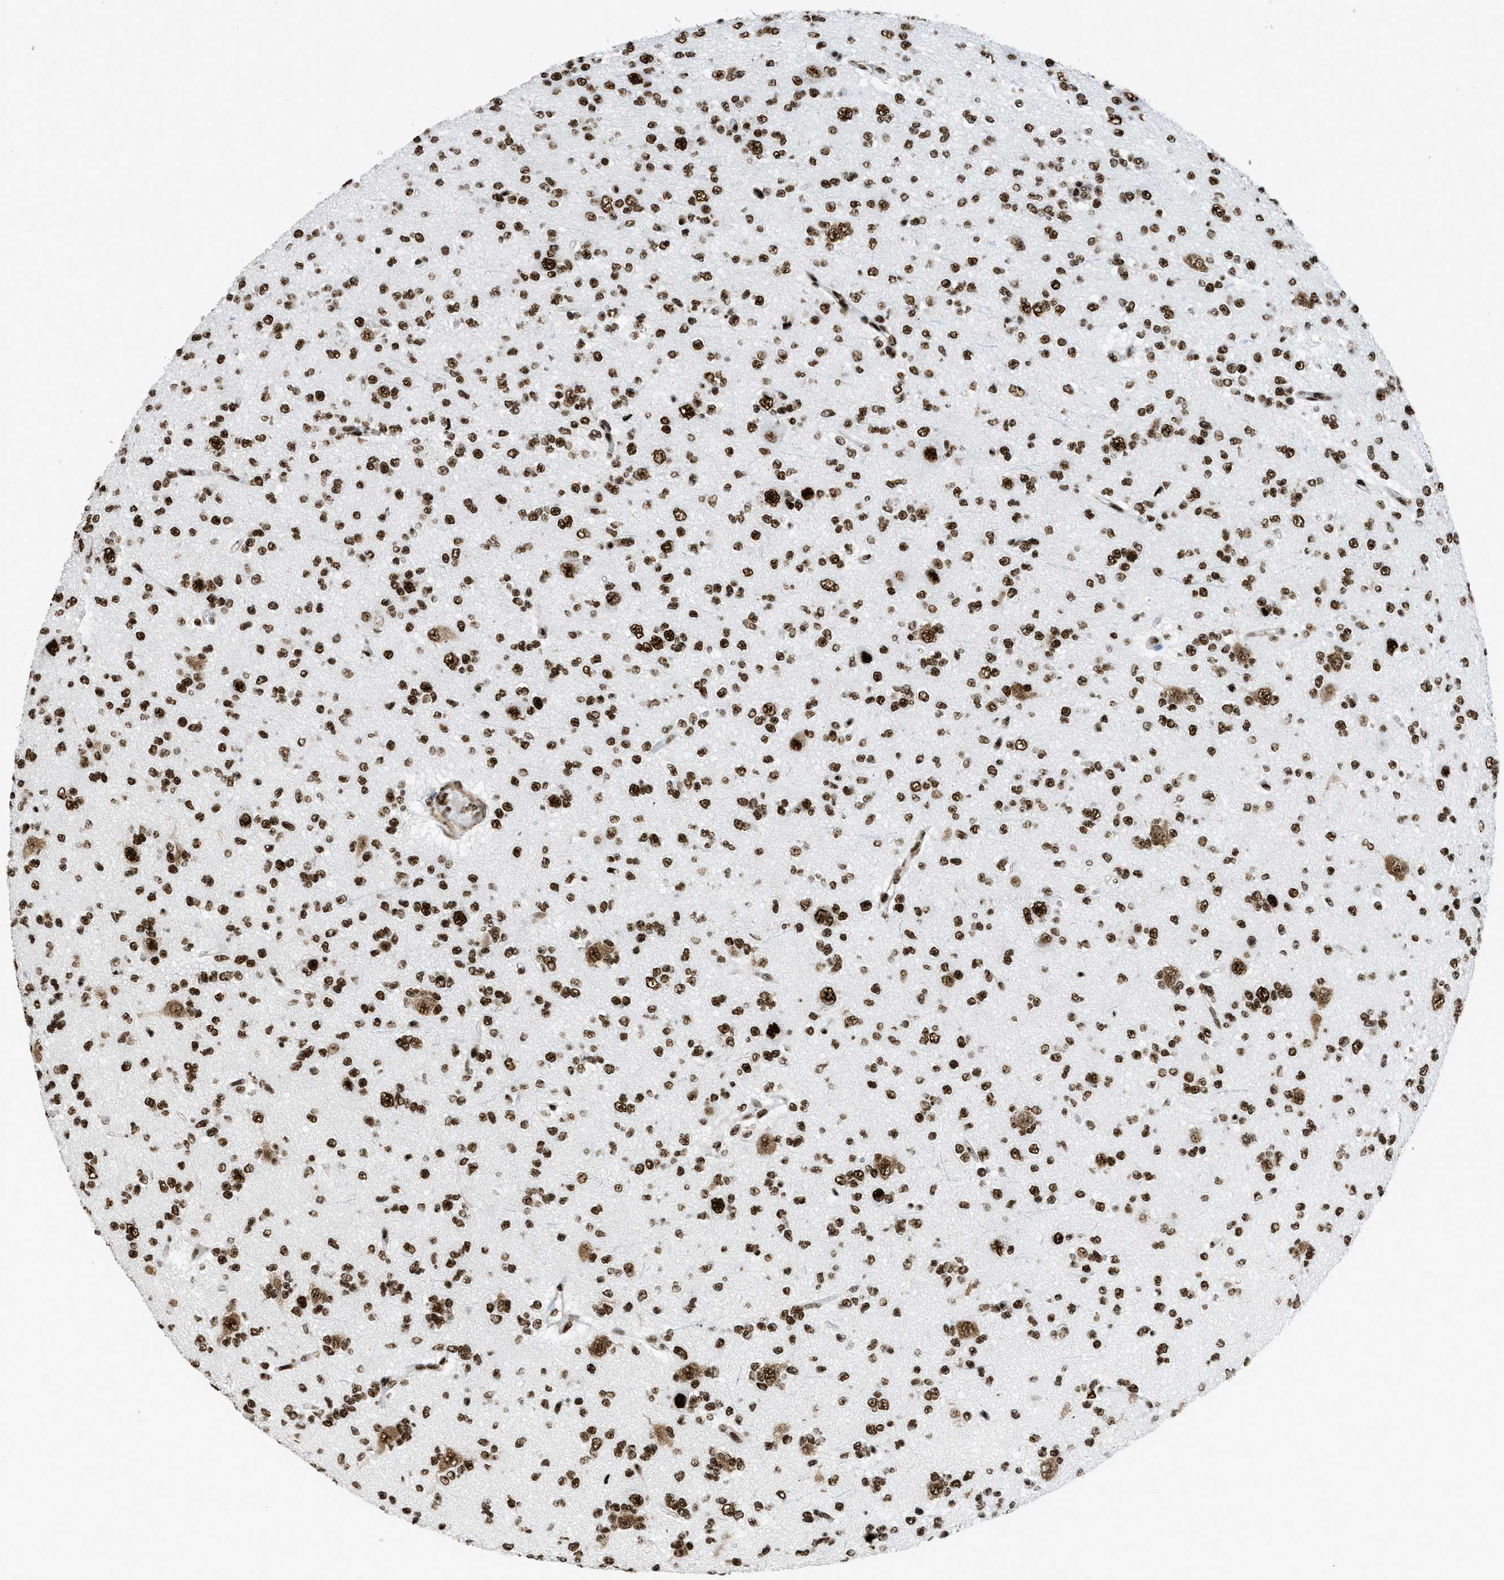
{"staining": {"intensity": "strong", "quantity": ">75%", "location": "nuclear"}, "tissue": "glioma", "cell_type": "Tumor cells", "image_type": "cancer", "snomed": [{"axis": "morphology", "description": "Glioma, malignant, Low grade"}, {"axis": "topography", "description": "Brain"}], "caption": "A high-resolution micrograph shows IHC staining of malignant low-grade glioma, which reveals strong nuclear staining in approximately >75% of tumor cells. (Stains: DAB in brown, nuclei in blue, Microscopy: brightfield microscopy at high magnification).", "gene": "ZNF207", "patient": {"sex": "male", "age": 38}}